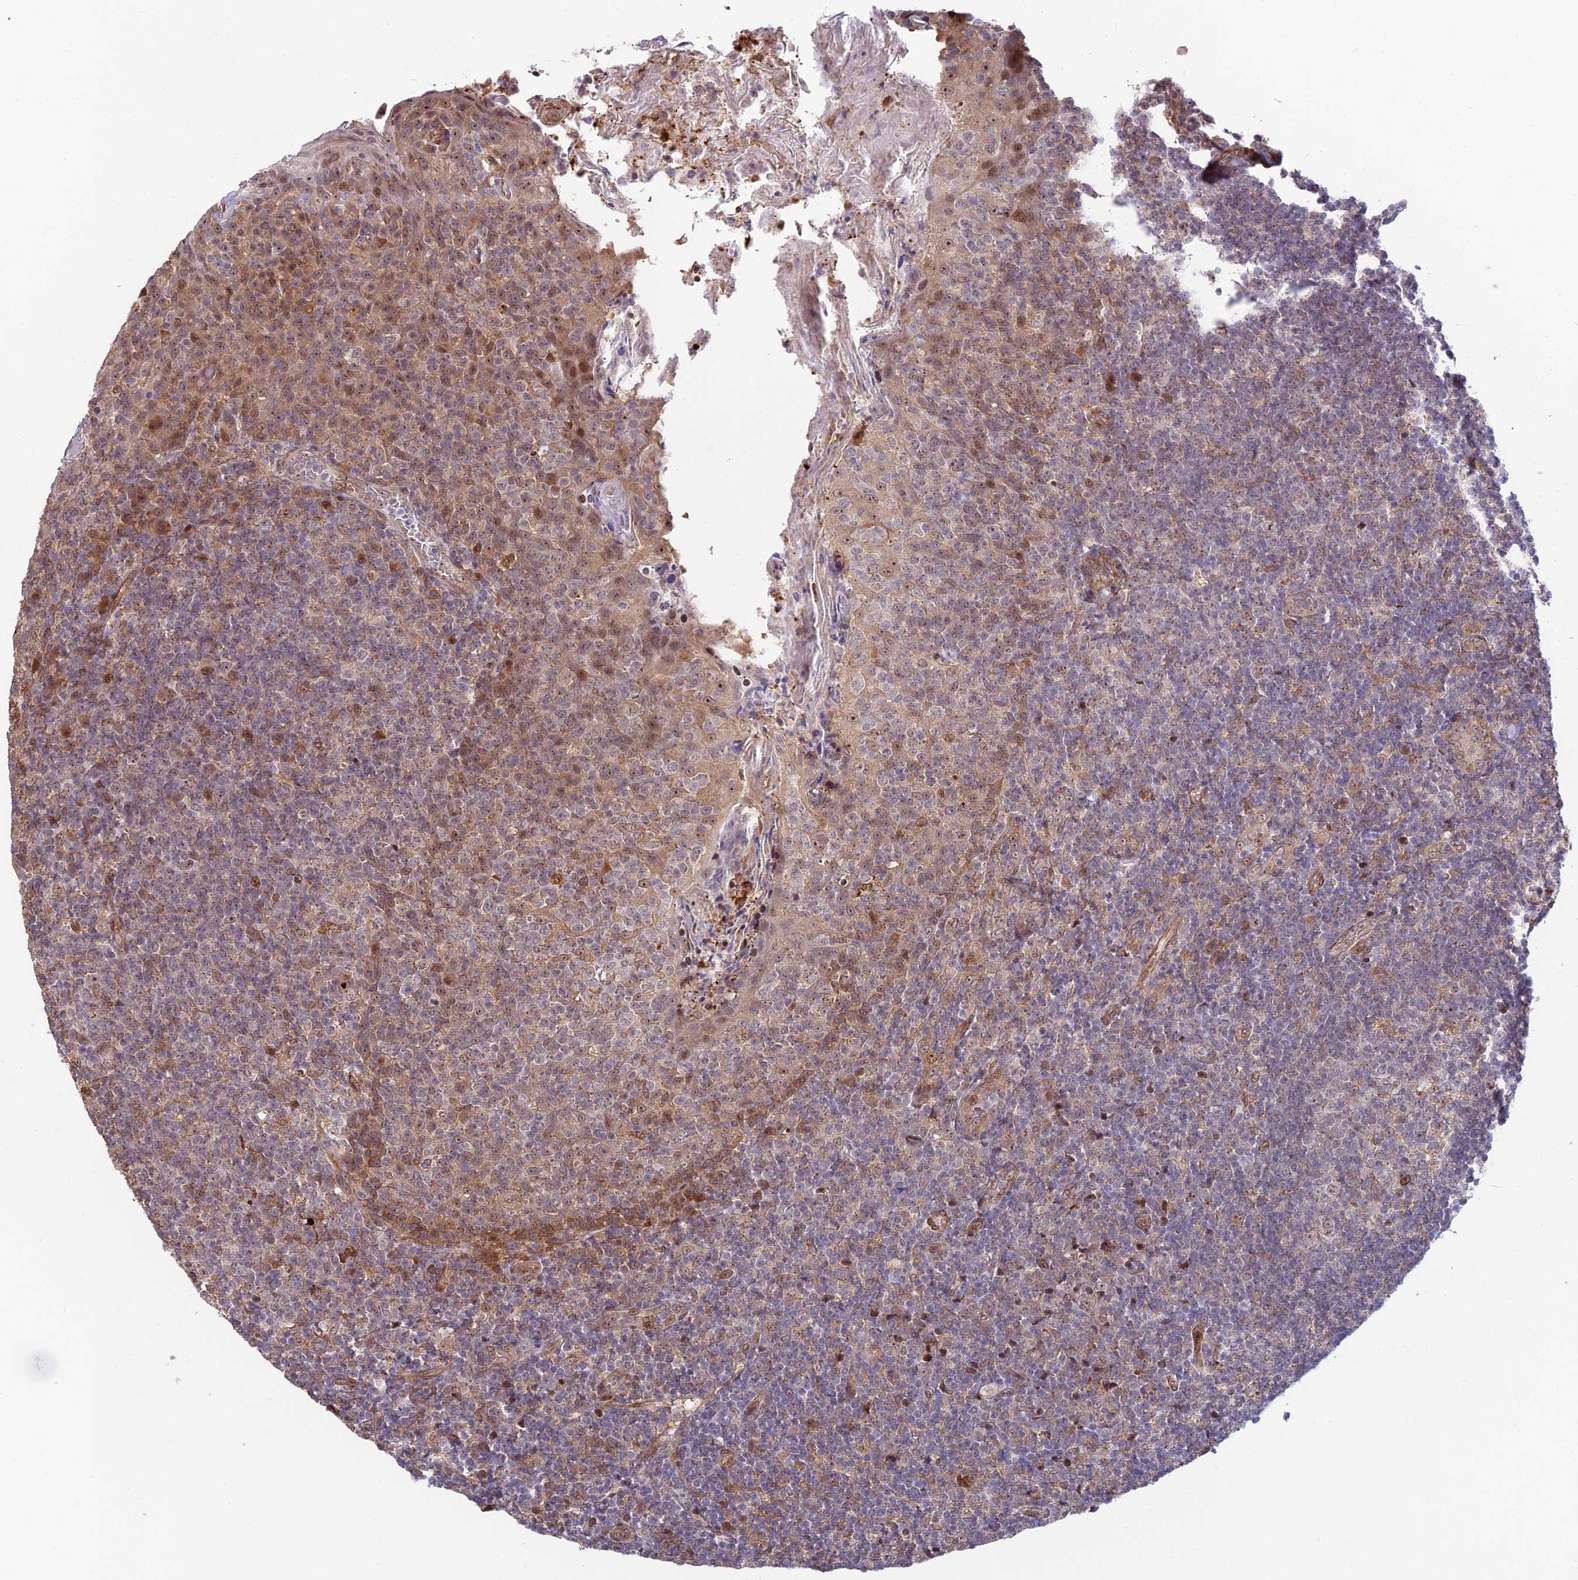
{"staining": {"intensity": "moderate", "quantity": "25%-75%", "location": "cytoplasmic/membranous,nuclear"}, "tissue": "tonsil", "cell_type": "Germinal center cells", "image_type": "normal", "snomed": [{"axis": "morphology", "description": "Normal tissue, NOS"}, {"axis": "topography", "description": "Tonsil"}], "caption": "Immunohistochemical staining of normal tonsil reveals 25%-75% levels of moderate cytoplasmic/membranous,nuclear protein staining in about 25%-75% of germinal center cells.", "gene": "UFSP2", "patient": {"sex": "female", "age": 10}}